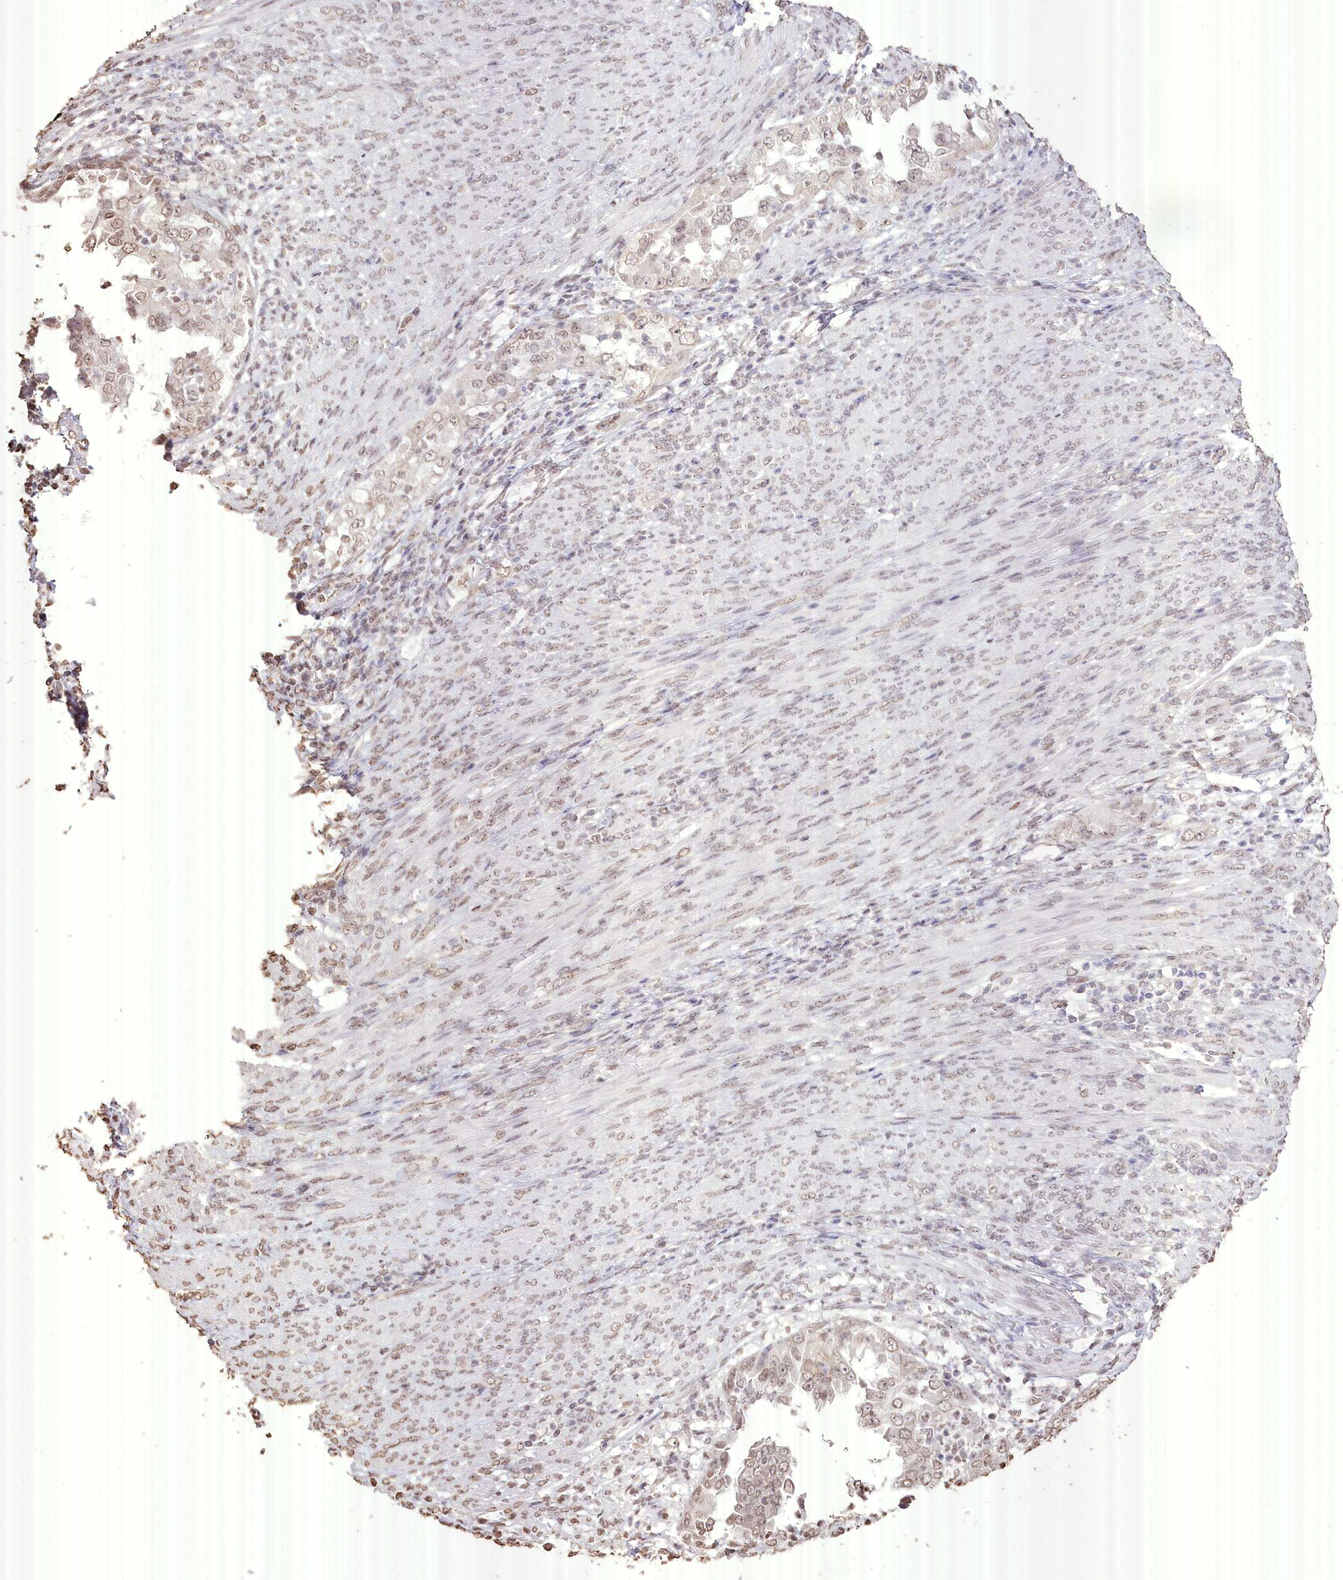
{"staining": {"intensity": "weak", "quantity": ">75%", "location": "nuclear"}, "tissue": "endometrial cancer", "cell_type": "Tumor cells", "image_type": "cancer", "snomed": [{"axis": "morphology", "description": "Adenocarcinoma, NOS"}, {"axis": "topography", "description": "Endometrium"}], "caption": "This is a histology image of immunohistochemistry staining of endometrial cancer (adenocarcinoma), which shows weak positivity in the nuclear of tumor cells.", "gene": "SLC39A10", "patient": {"sex": "female", "age": 85}}